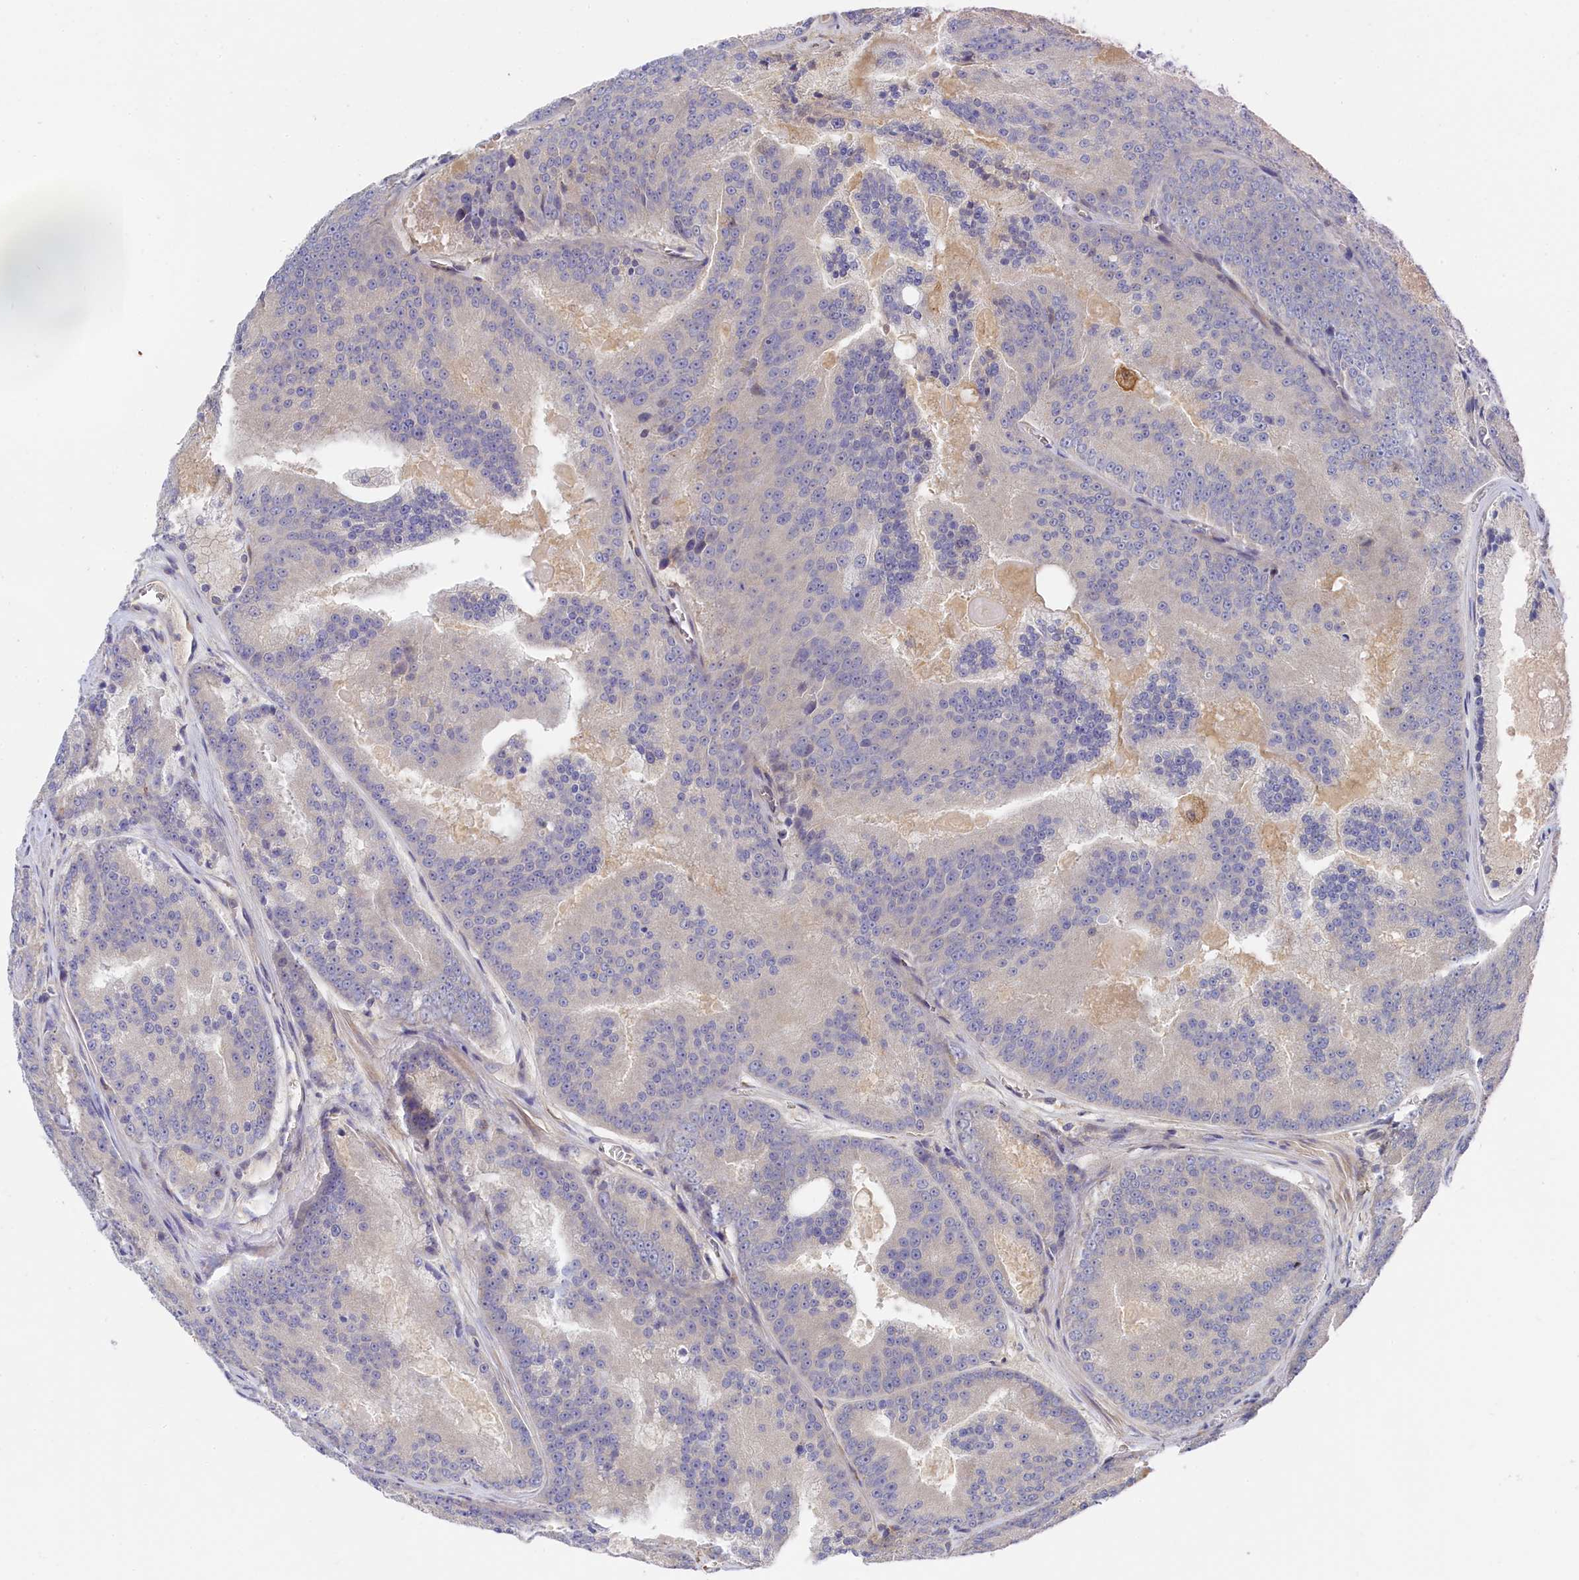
{"staining": {"intensity": "negative", "quantity": "none", "location": "none"}, "tissue": "prostate cancer", "cell_type": "Tumor cells", "image_type": "cancer", "snomed": [{"axis": "morphology", "description": "Adenocarcinoma, High grade"}, {"axis": "topography", "description": "Prostate"}], "caption": "Prostate high-grade adenocarcinoma was stained to show a protein in brown. There is no significant staining in tumor cells.", "gene": "SPATA5L1", "patient": {"sex": "male", "age": 61}}